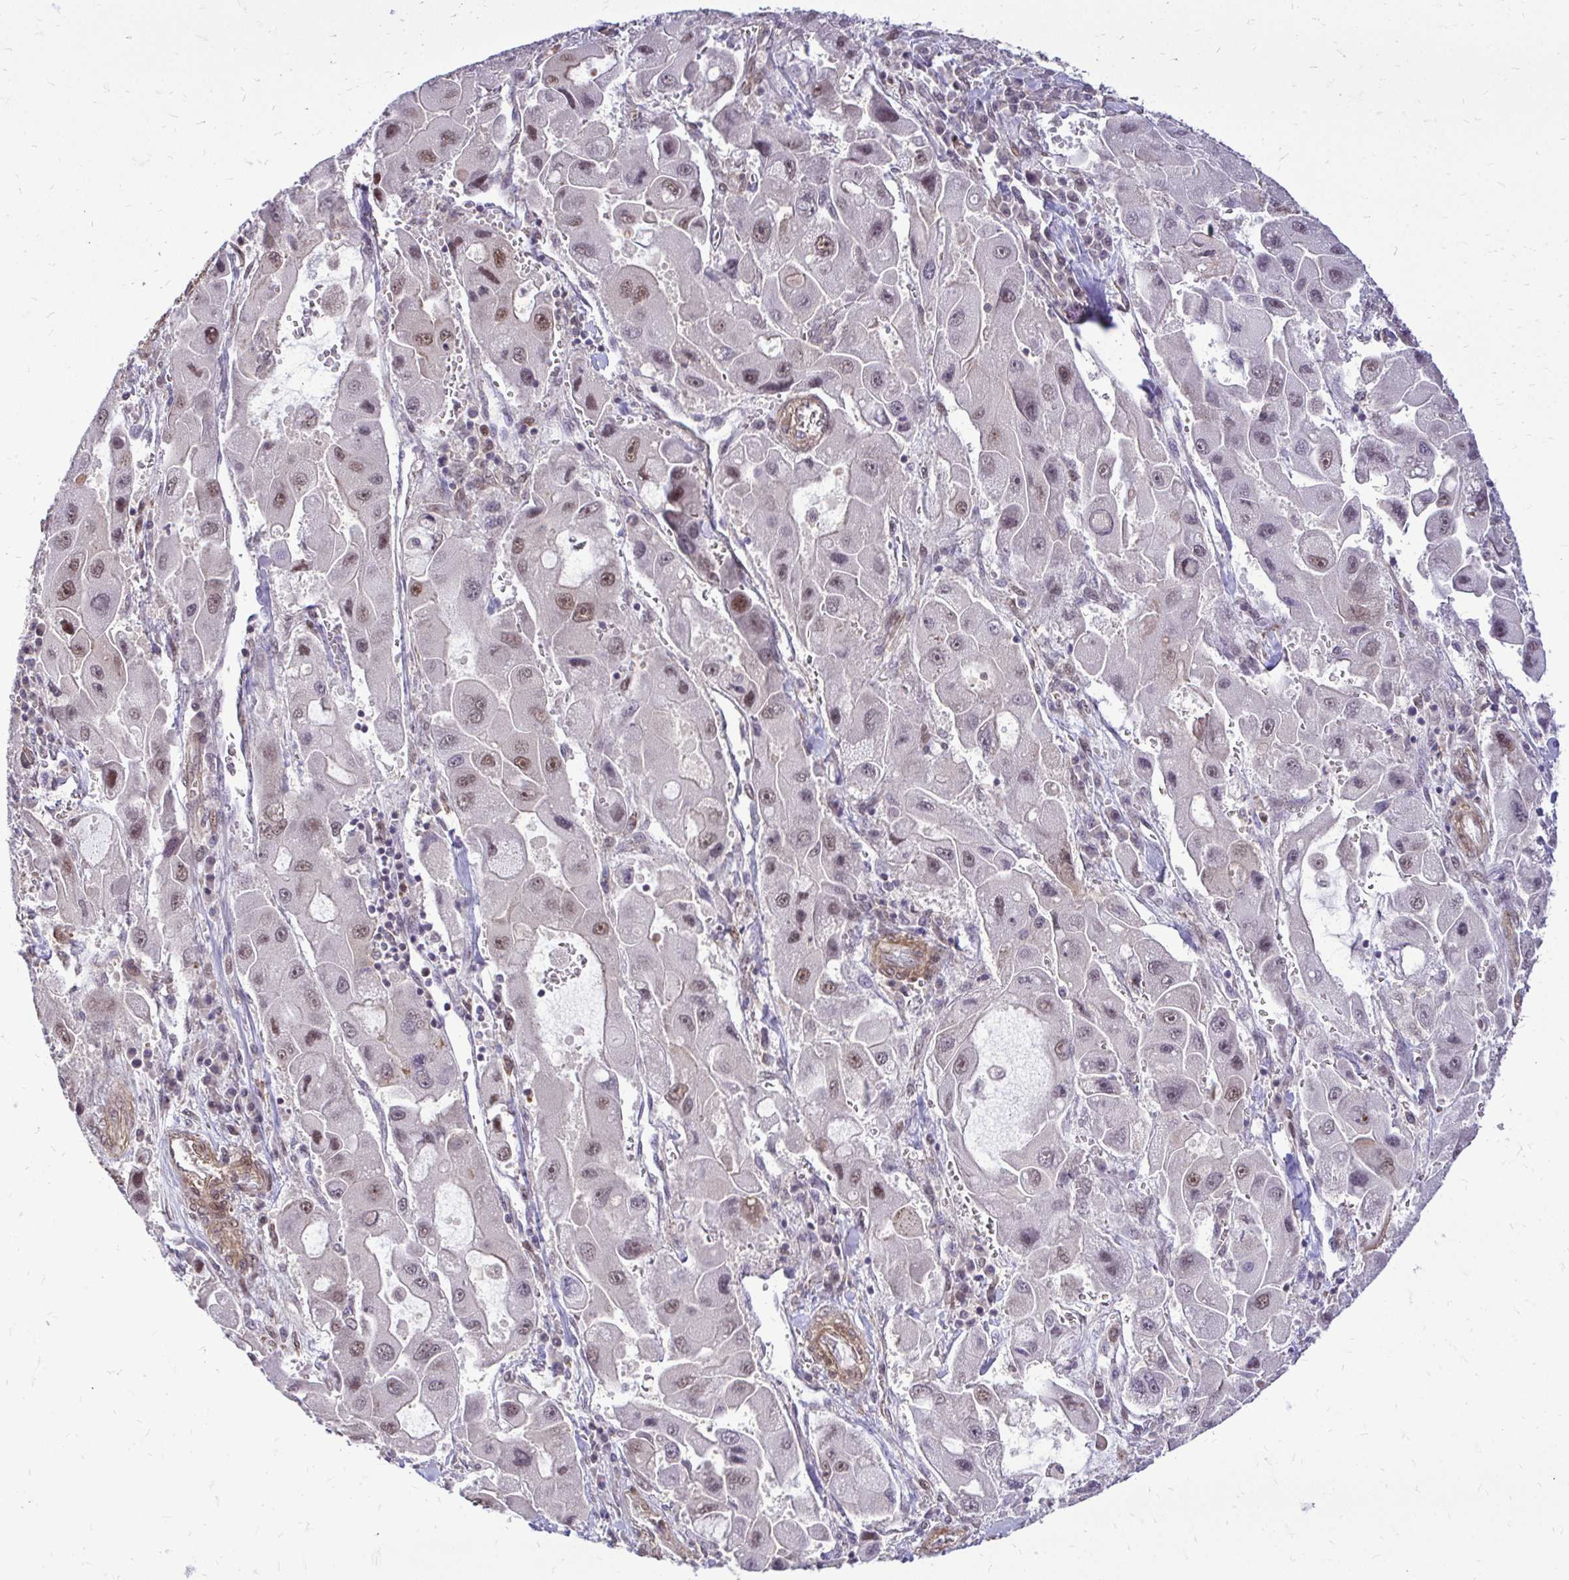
{"staining": {"intensity": "weak", "quantity": "<25%", "location": "nuclear"}, "tissue": "liver cancer", "cell_type": "Tumor cells", "image_type": "cancer", "snomed": [{"axis": "morphology", "description": "Carcinoma, Hepatocellular, NOS"}, {"axis": "topography", "description": "Liver"}], "caption": "Tumor cells are negative for protein expression in human liver cancer. (DAB (3,3'-diaminobenzidine) immunohistochemistry (IHC), high magnification).", "gene": "TRIP6", "patient": {"sex": "male", "age": 24}}